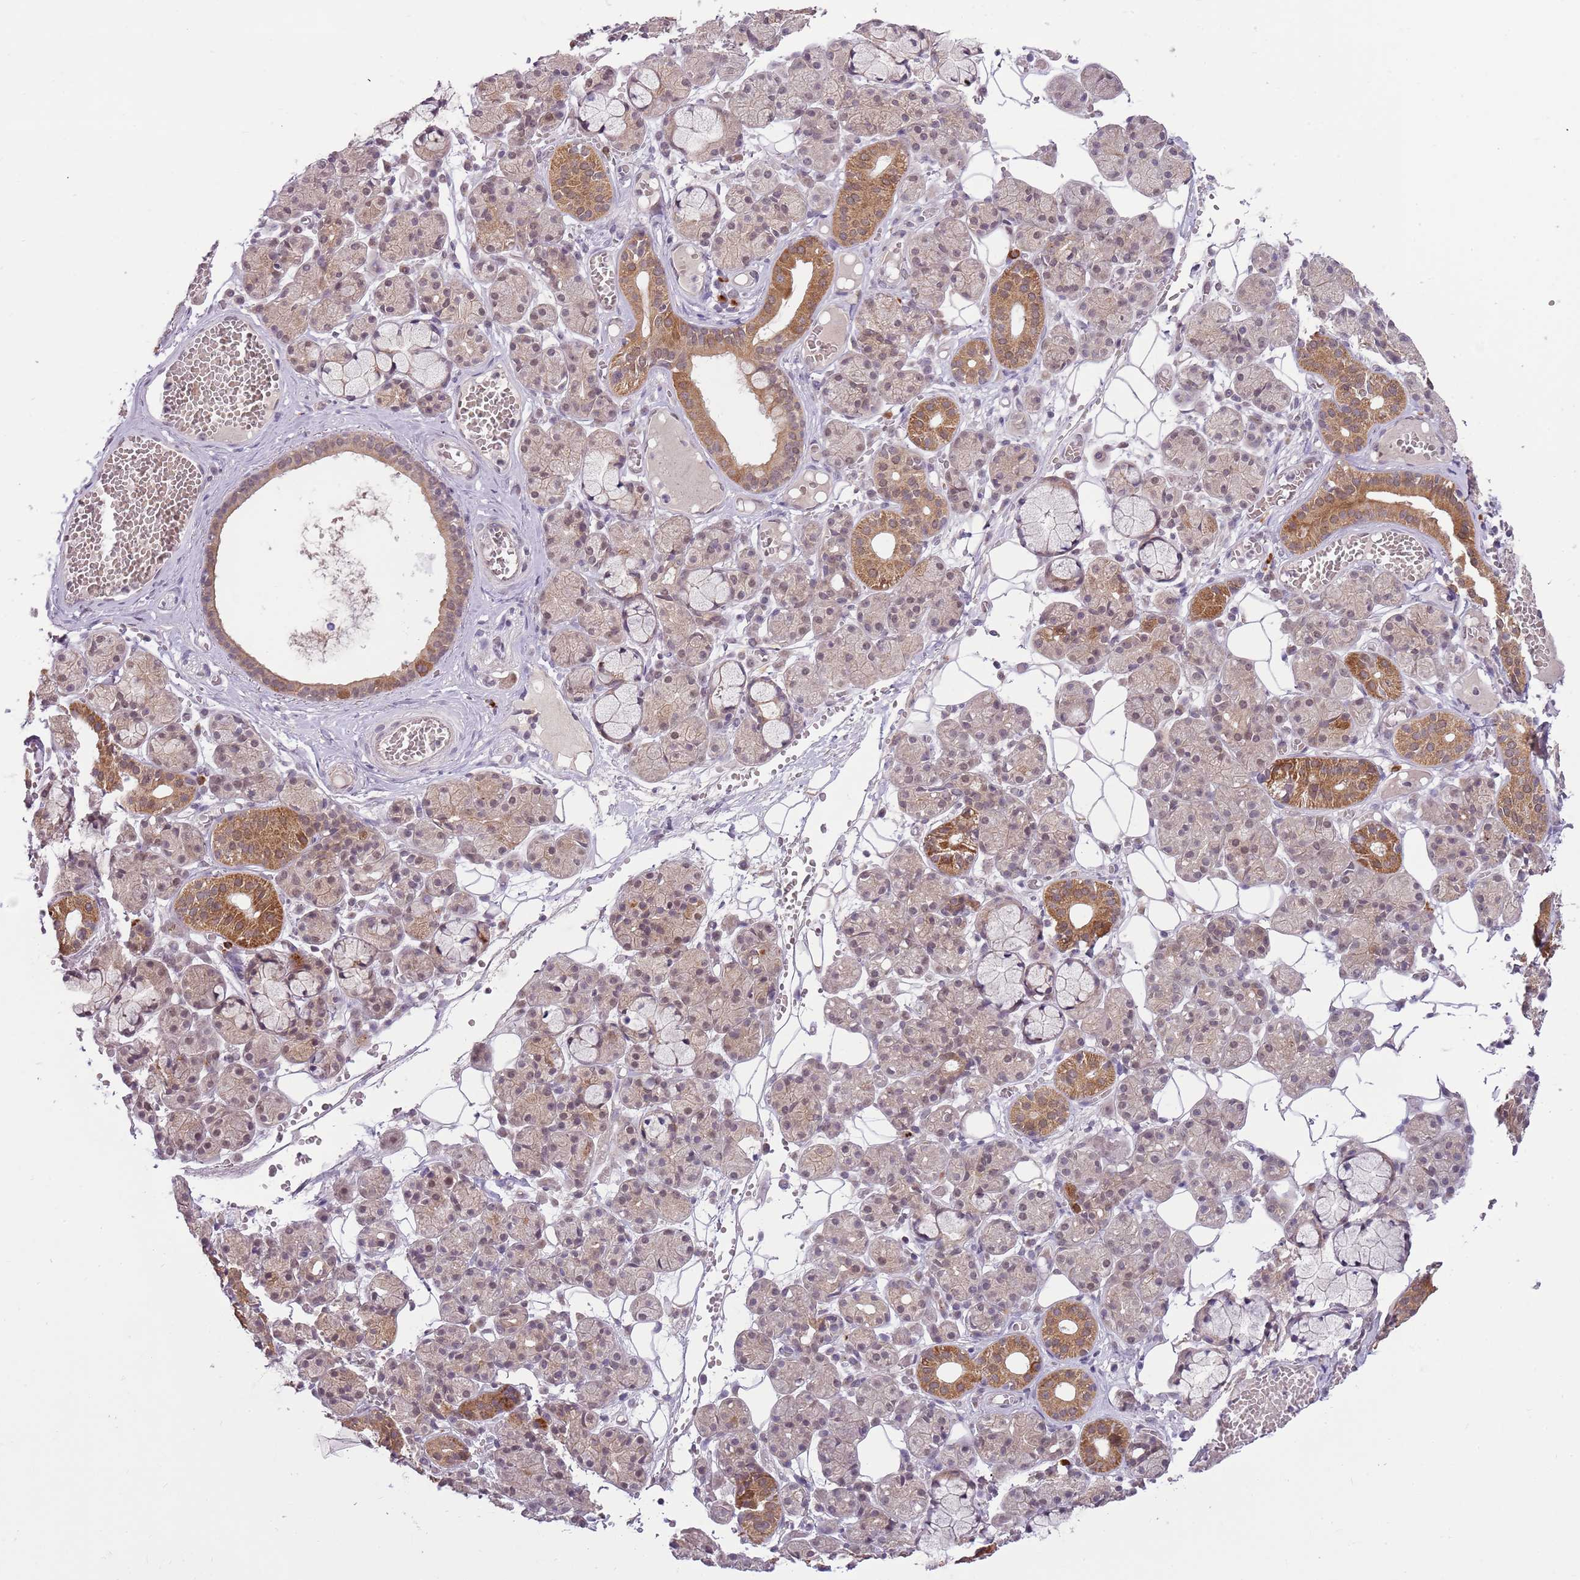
{"staining": {"intensity": "strong", "quantity": "<25%", "location": "cytoplasmic/membranous,nuclear"}, "tissue": "salivary gland", "cell_type": "Glandular cells", "image_type": "normal", "snomed": [{"axis": "morphology", "description": "Normal tissue, NOS"}, {"axis": "topography", "description": "Salivary gland"}], "caption": "This micrograph exhibits unremarkable salivary gland stained with IHC to label a protein in brown. The cytoplasmic/membranous,nuclear of glandular cells show strong positivity for the protein. Nuclei are counter-stained blue.", "gene": "FAM120AOS", "patient": {"sex": "male", "age": 63}}